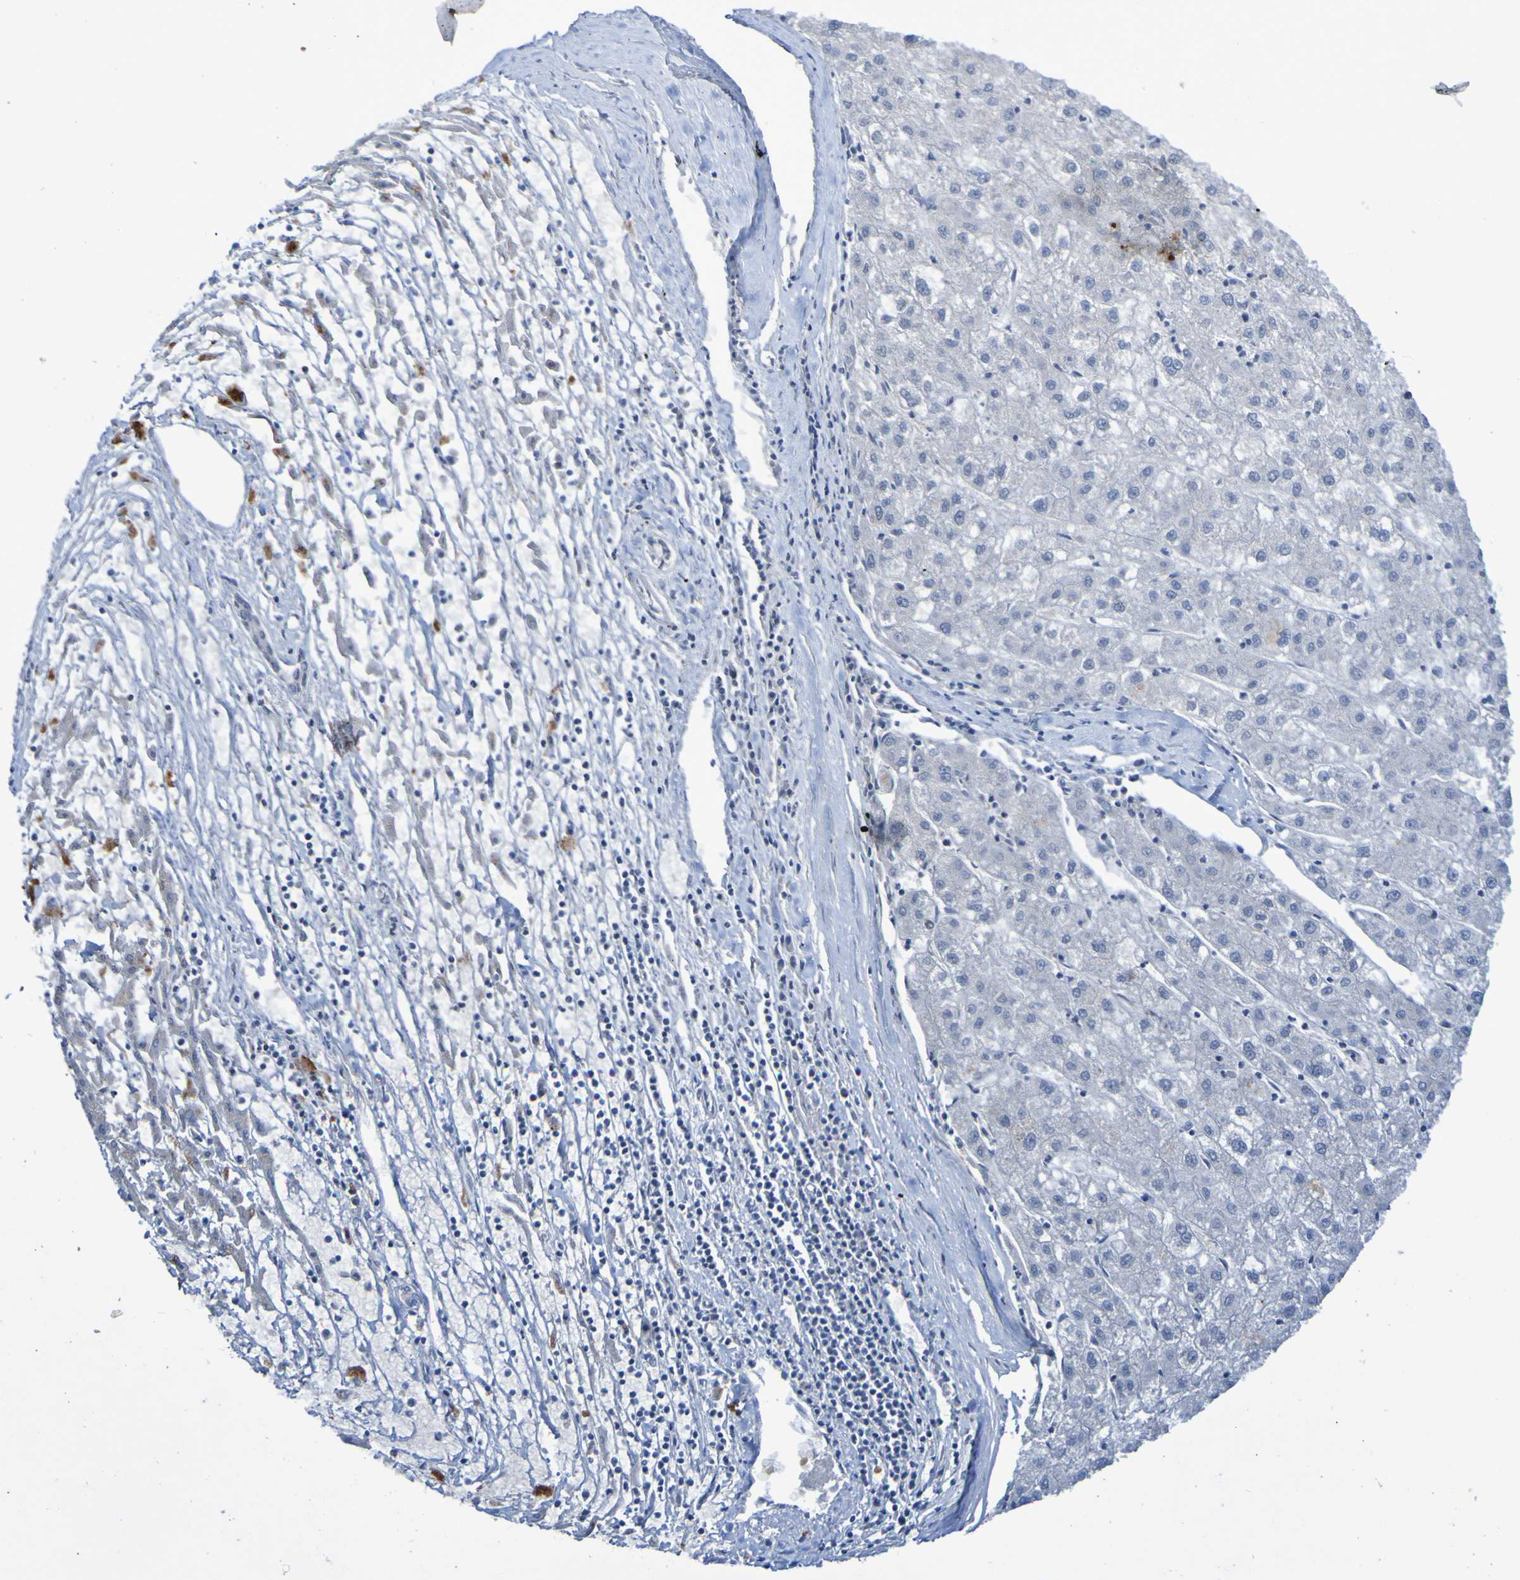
{"staining": {"intensity": "negative", "quantity": "none", "location": "none"}, "tissue": "liver cancer", "cell_type": "Tumor cells", "image_type": "cancer", "snomed": [{"axis": "morphology", "description": "Carcinoma, Hepatocellular, NOS"}, {"axis": "topography", "description": "Liver"}], "caption": "An image of liver cancer stained for a protein shows no brown staining in tumor cells.", "gene": "PCGF1", "patient": {"sex": "male", "age": 72}}